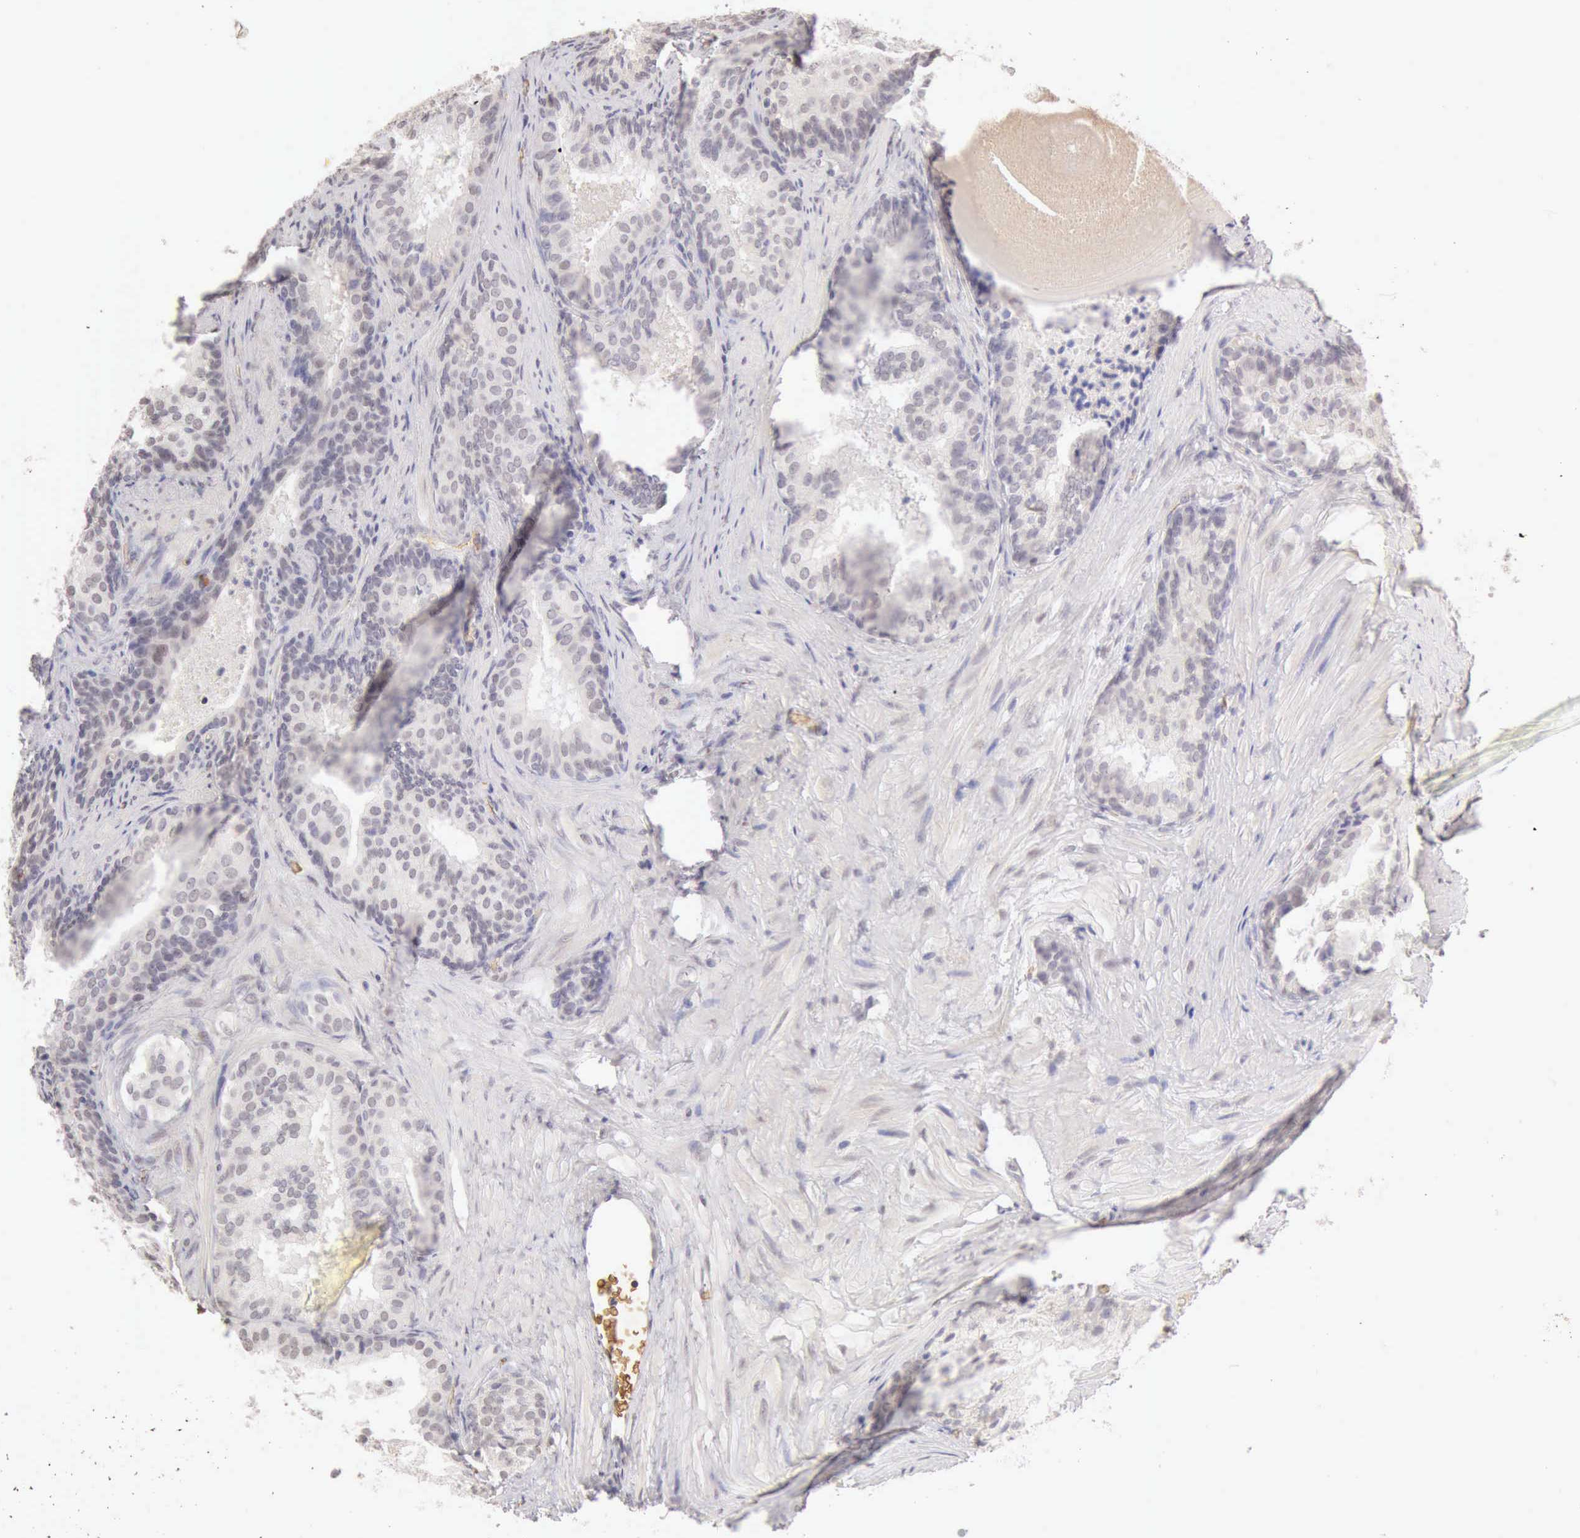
{"staining": {"intensity": "weak", "quantity": "25%-75%", "location": "nuclear"}, "tissue": "prostate cancer", "cell_type": "Tumor cells", "image_type": "cancer", "snomed": [{"axis": "morphology", "description": "Adenocarcinoma, Low grade"}, {"axis": "topography", "description": "Prostate"}], "caption": "The micrograph reveals staining of low-grade adenocarcinoma (prostate), revealing weak nuclear protein staining (brown color) within tumor cells.", "gene": "CFI", "patient": {"sex": "male", "age": 69}}